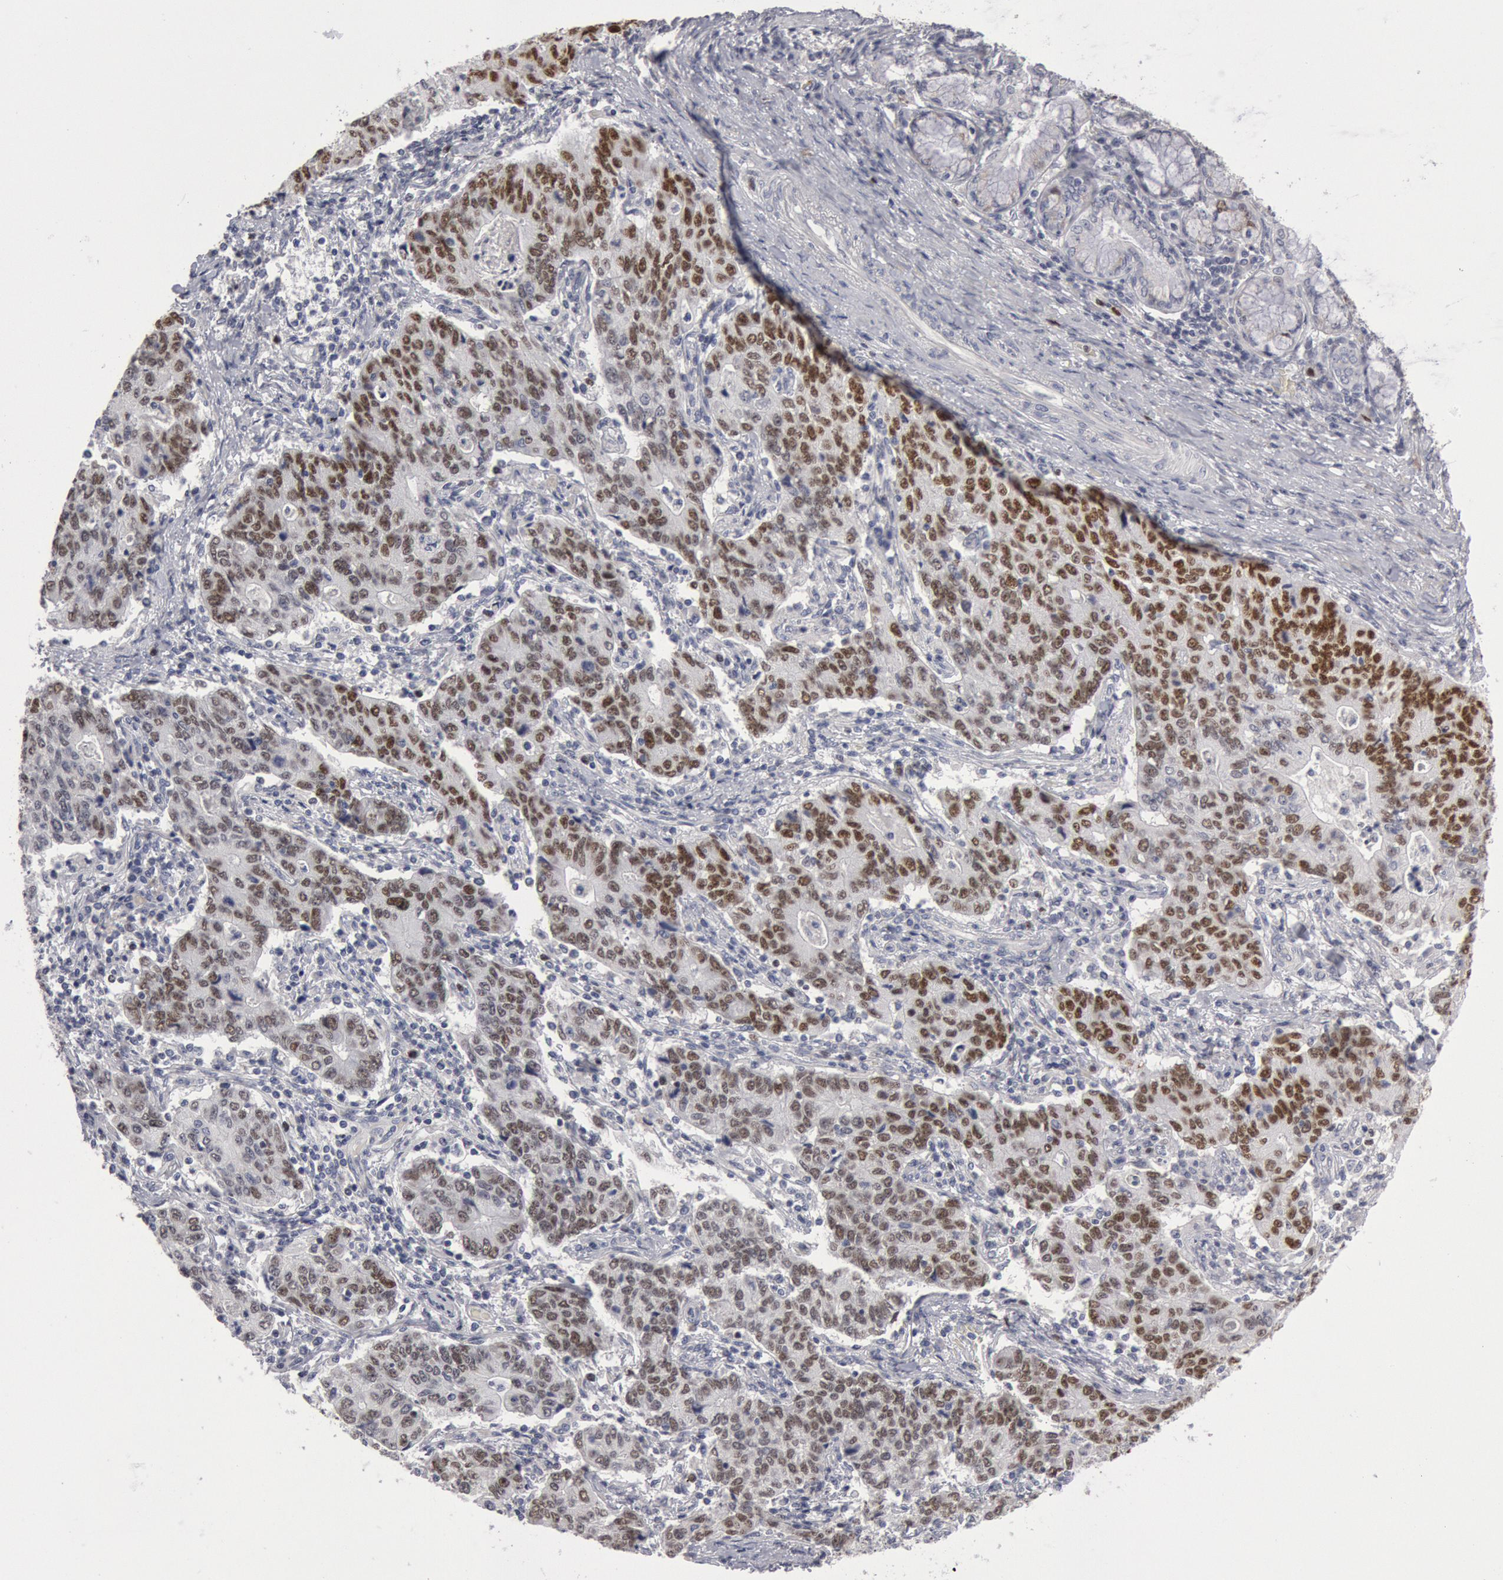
{"staining": {"intensity": "strong", "quantity": ">75%", "location": "nuclear"}, "tissue": "stomach cancer", "cell_type": "Tumor cells", "image_type": "cancer", "snomed": [{"axis": "morphology", "description": "Adenocarcinoma, NOS"}, {"axis": "topography", "description": "Esophagus"}, {"axis": "topography", "description": "Stomach"}], "caption": "Tumor cells display strong nuclear staining in about >75% of cells in adenocarcinoma (stomach).", "gene": "WDHD1", "patient": {"sex": "male", "age": 74}}